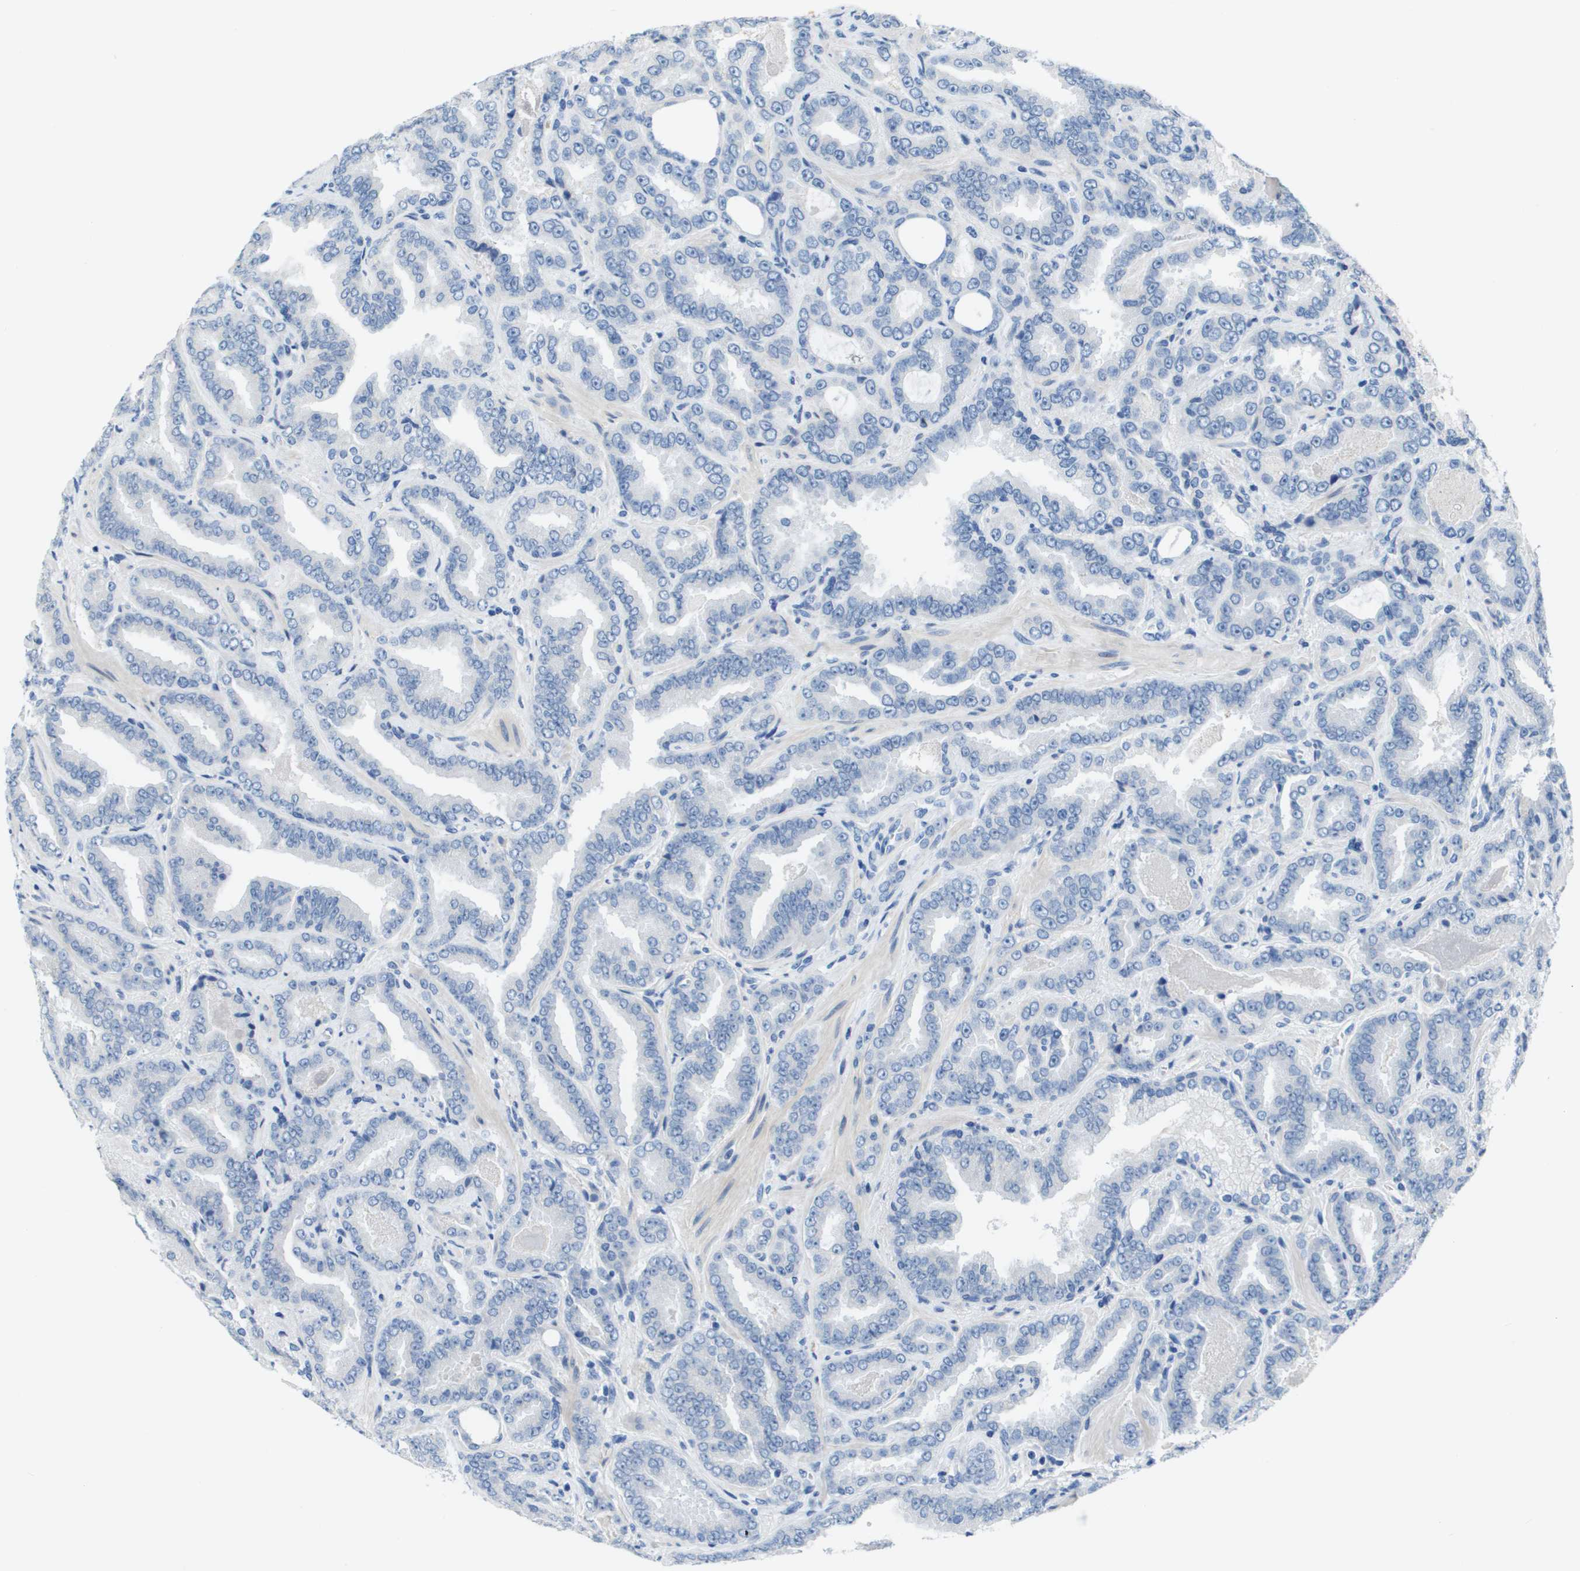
{"staining": {"intensity": "negative", "quantity": "none", "location": "none"}, "tissue": "prostate cancer", "cell_type": "Tumor cells", "image_type": "cancer", "snomed": [{"axis": "morphology", "description": "Adenocarcinoma, Low grade"}, {"axis": "topography", "description": "Prostate"}], "caption": "Immunohistochemistry (IHC) of human prostate low-grade adenocarcinoma exhibits no staining in tumor cells. (Immunohistochemistry (IHC), brightfield microscopy, high magnification).", "gene": "NCS1", "patient": {"sex": "male", "age": 60}}